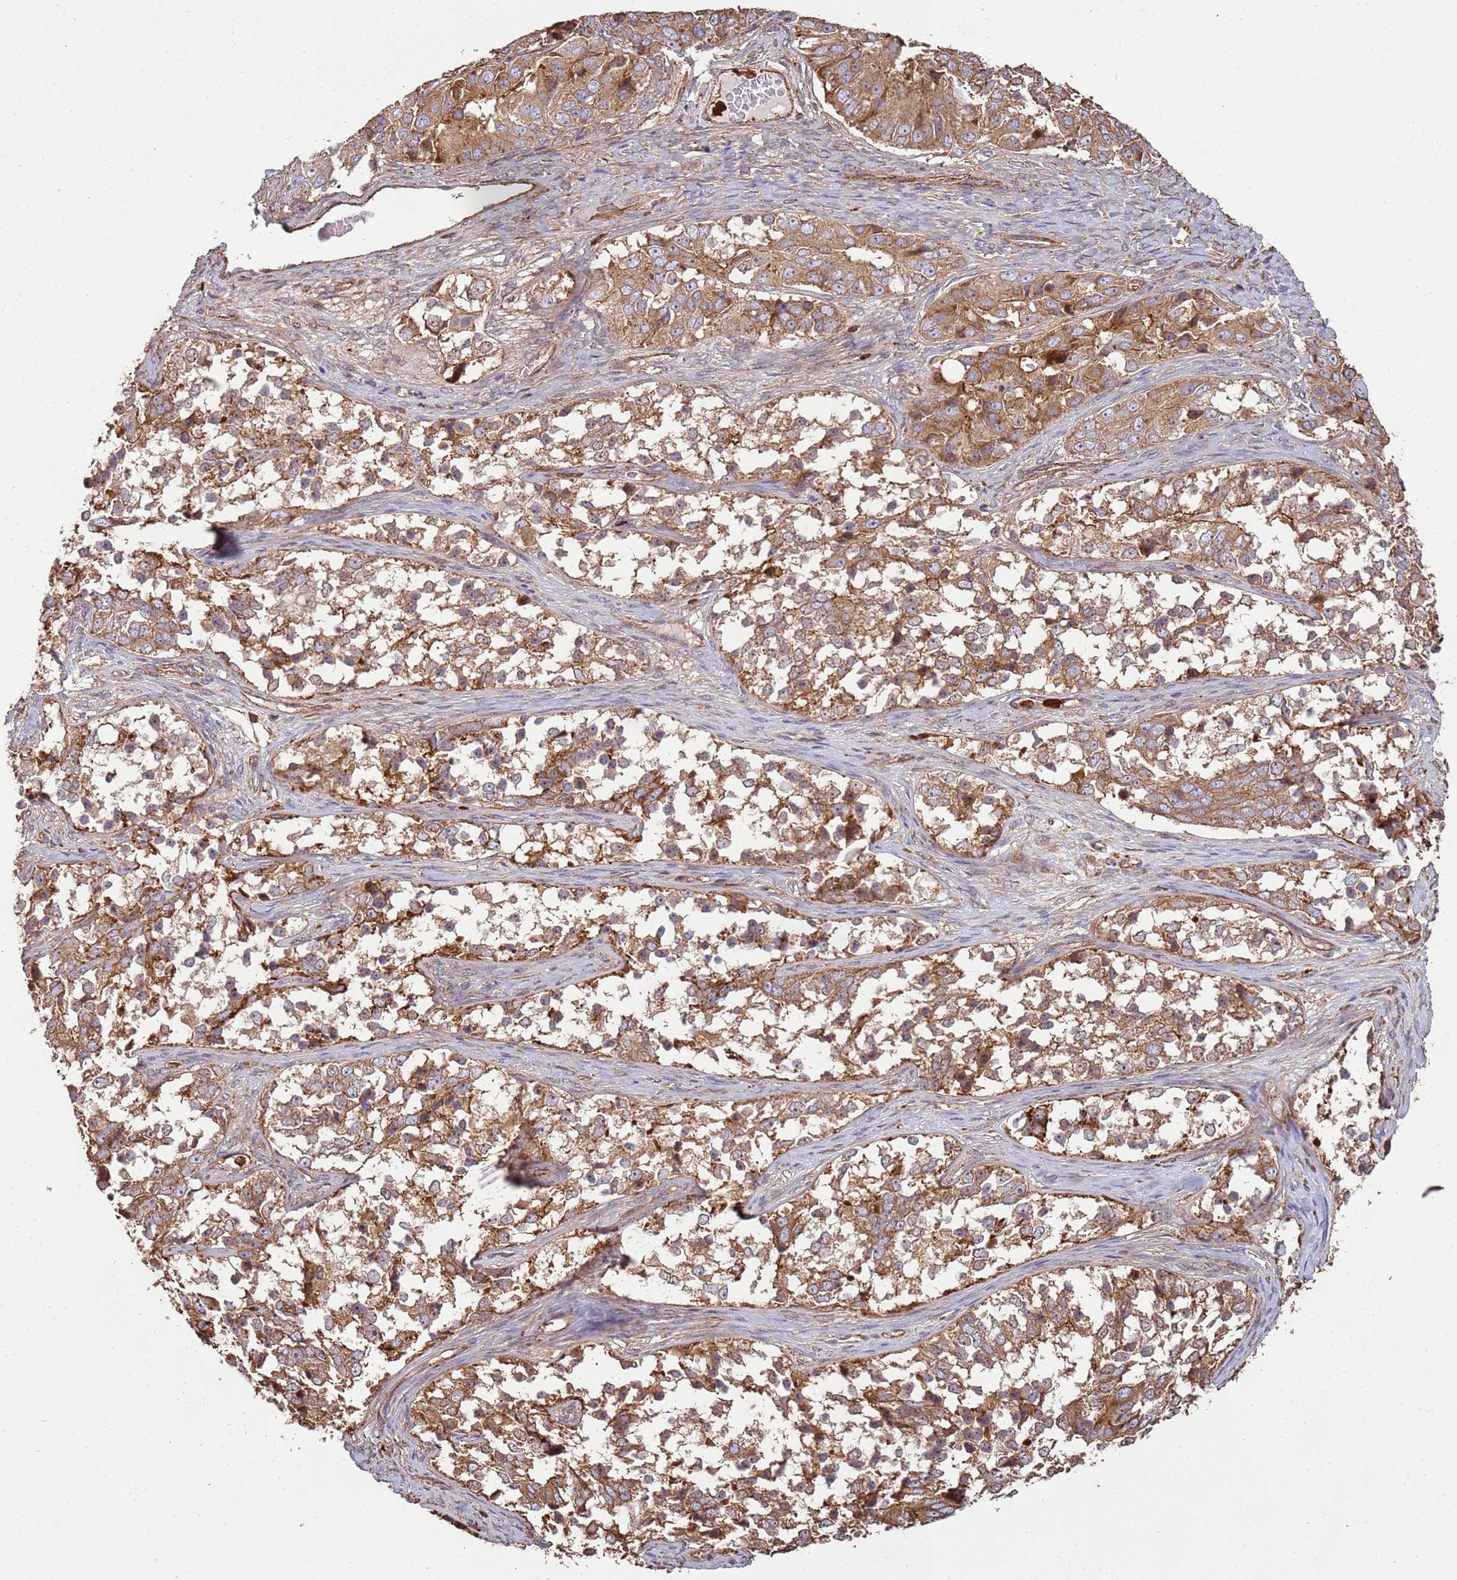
{"staining": {"intensity": "moderate", "quantity": ">75%", "location": "cytoplasmic/membranous"}, "tissue": "ovarian cancer", "cell_type": "Tumor cells", "image_type": "cancer", "snomed": [{"axis": "morphology", "description": "Carcinoma, endometroid"}, {"axis": "topography", "description": "Ovary"}], "caption": "Immunohistochemical staining of ovarian cancer reveals moderate cytoplasmic/membranous protein positivity in about >75% of tumor cells.", "gene": "NDUFAF4", "patient": {"sex": "female", "age": 51}}